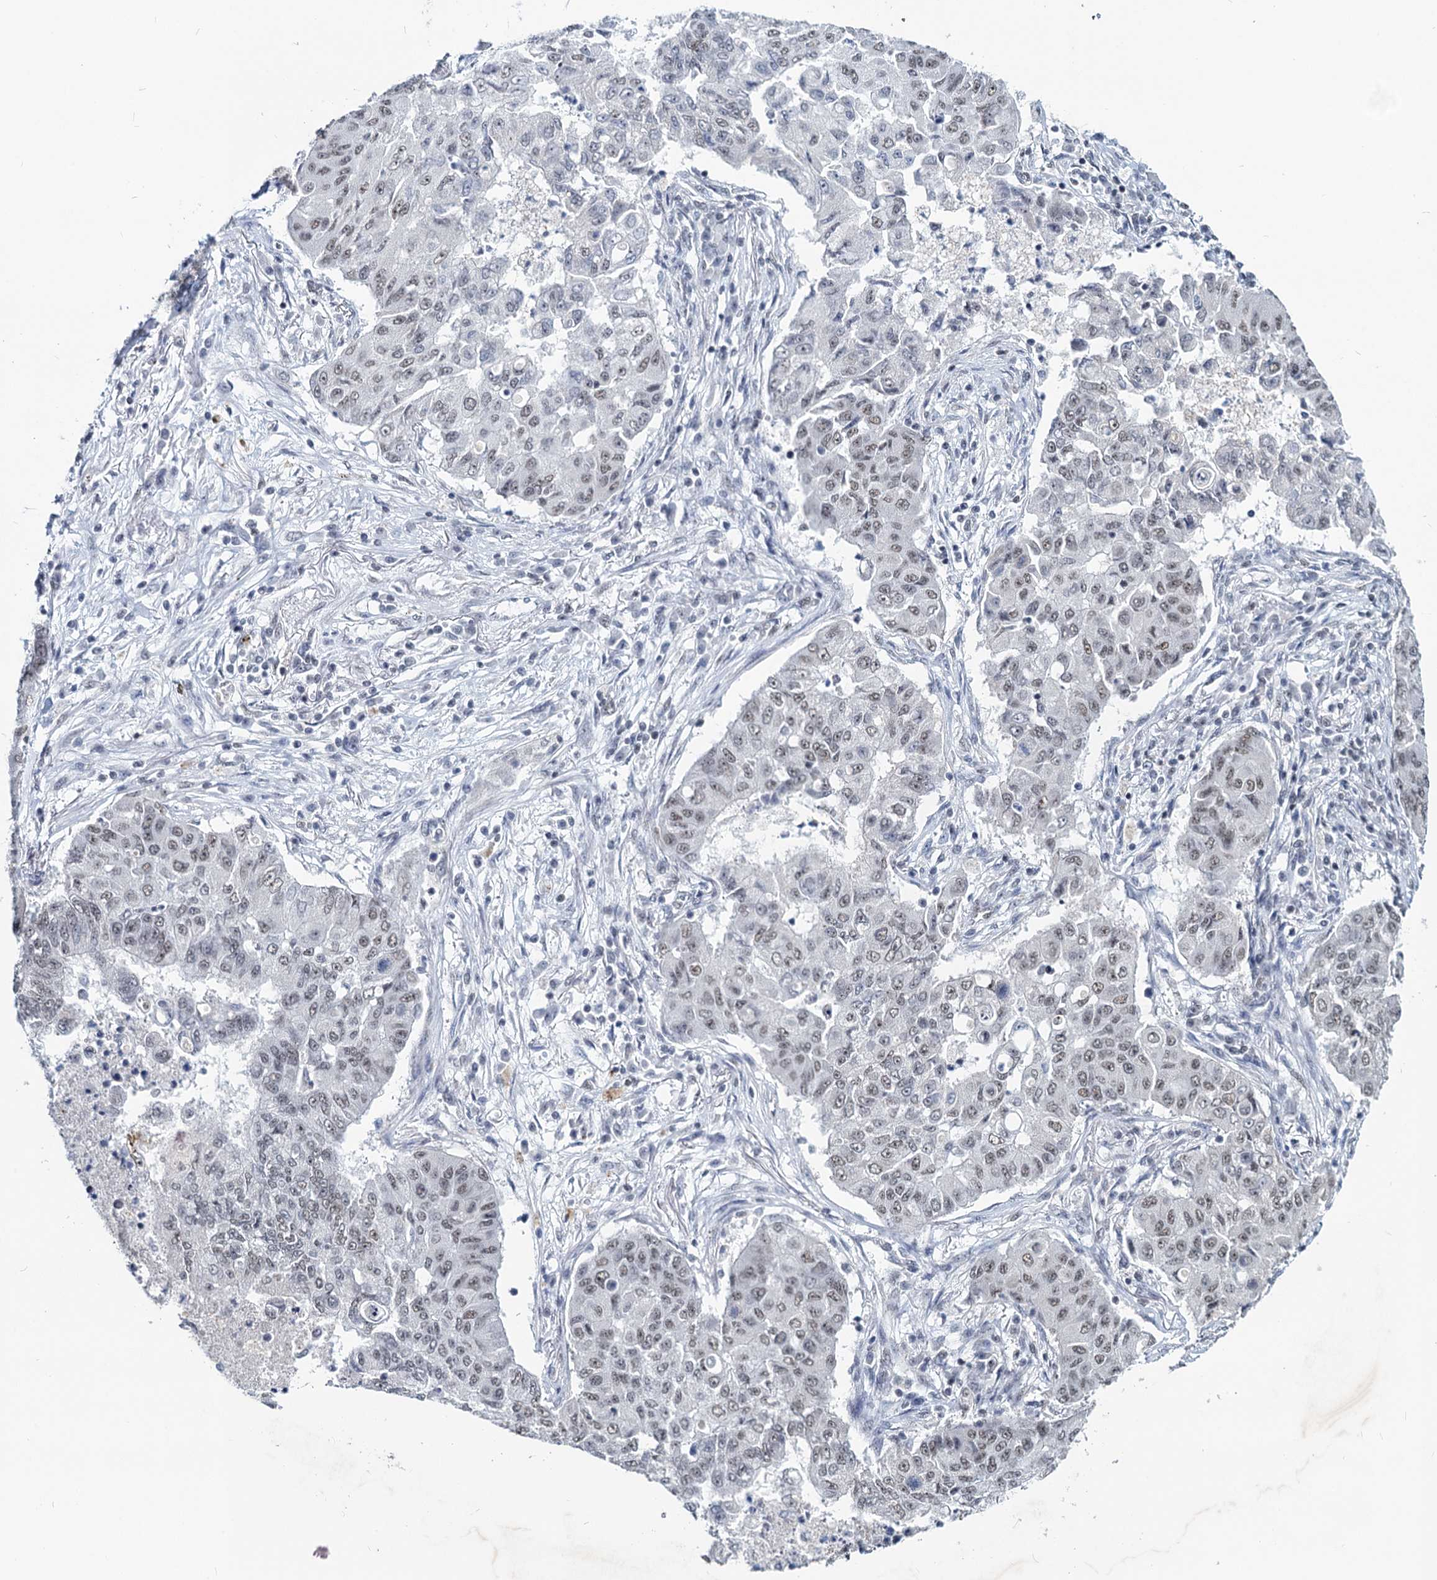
{"staining": {"intensity": "weak", "quantity": "25%-75%", "location": "nuclear"}, "tissue": "lung cancer", "cell_type": "Tumor cells", "image_type": "cancer", "snomed": [{"axis": "morphology", "description": "Squamous cell carcinoma, NOS"}, {"axis": "topography", "description": "Lung"}], "caption": "Weak nuclear staining for a protein is present in about 25%-75% of tumor cells of lung cancer (squamous cell carcinoma) using immunohistochemistry (IHC).", "gene": "METTL14", "patient": {"sex": "male", "age": 74}}